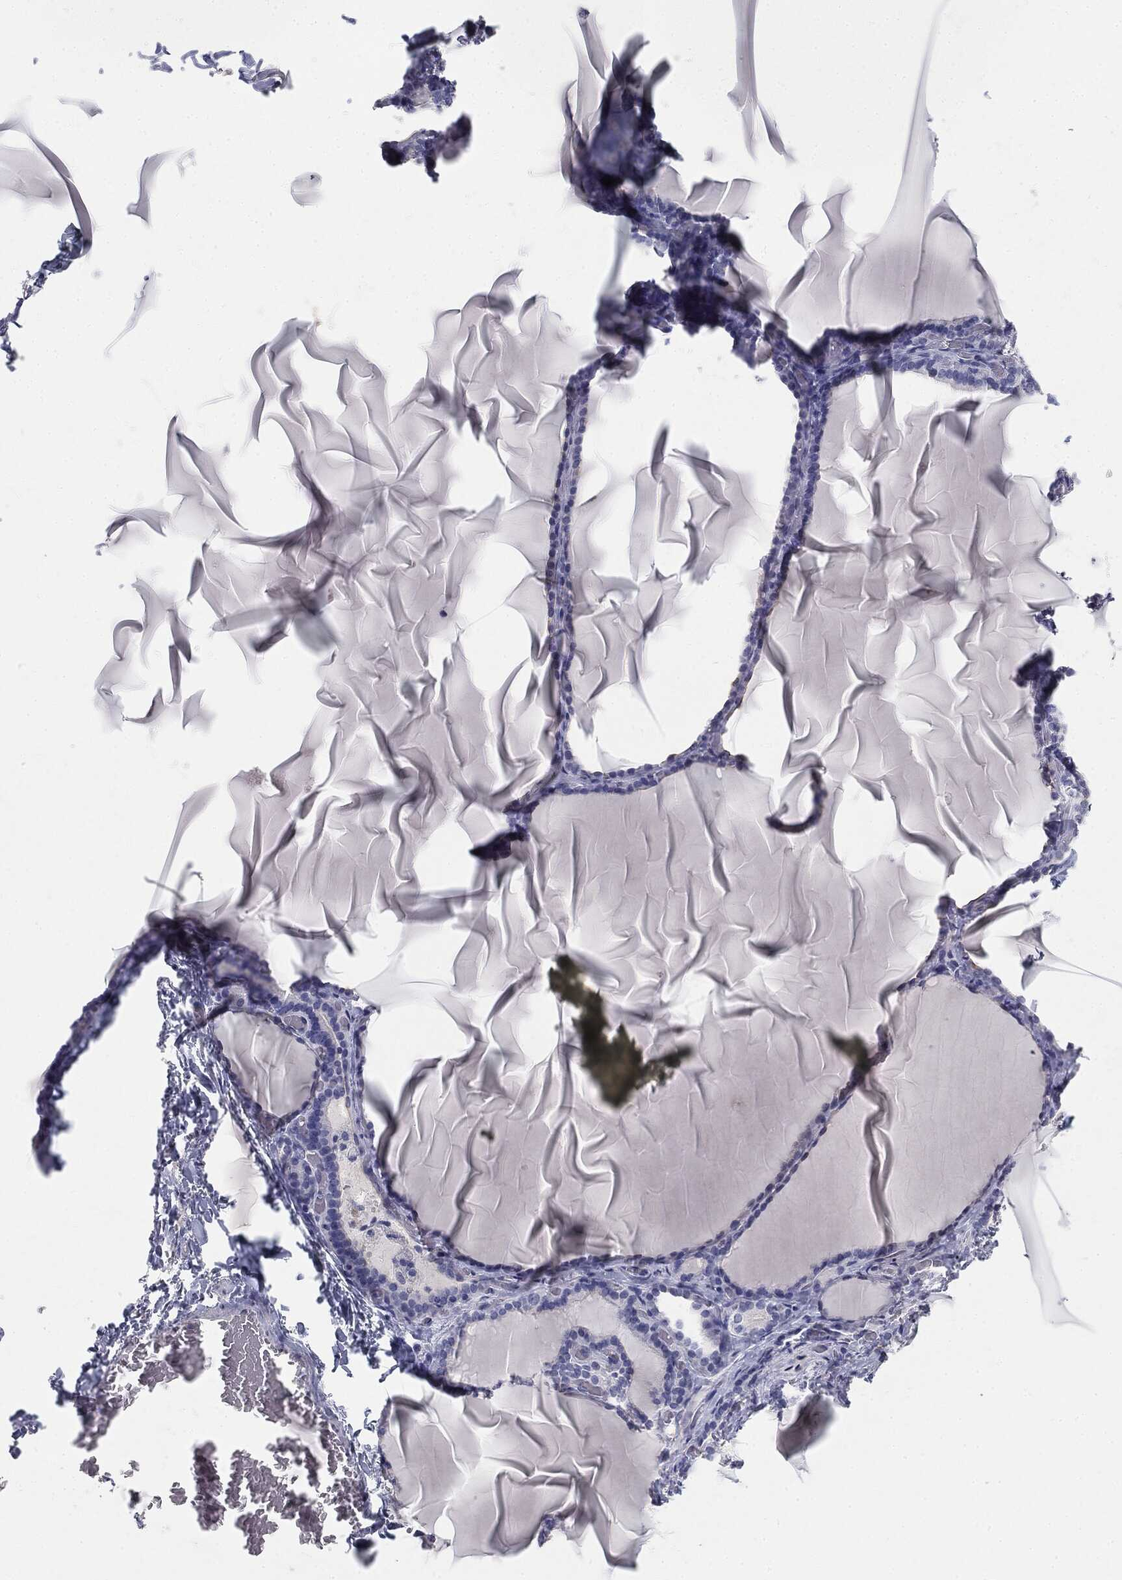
{"staining": {"intensity": "negative", "quantity": "none", "location": "none"}, "tissue": "thyroid gland", "cell_type": "Glandular cells", "image_type": "normal", "snomed": [{"axis": "morphology", "description": "Normal tissue, NOS"}, {"axis": "morphology", "description": "Hyperplasia, NOS"}, {"axis": "topography", "description": "Thyroid gland"}], "caption": "IHC histopathology image of unremarkable human thyroid gland stained for a protein (brown), which displays no expression in glandular cells.", "gene": "MUC1", "patient": {"sex": "female", "age": 27}}